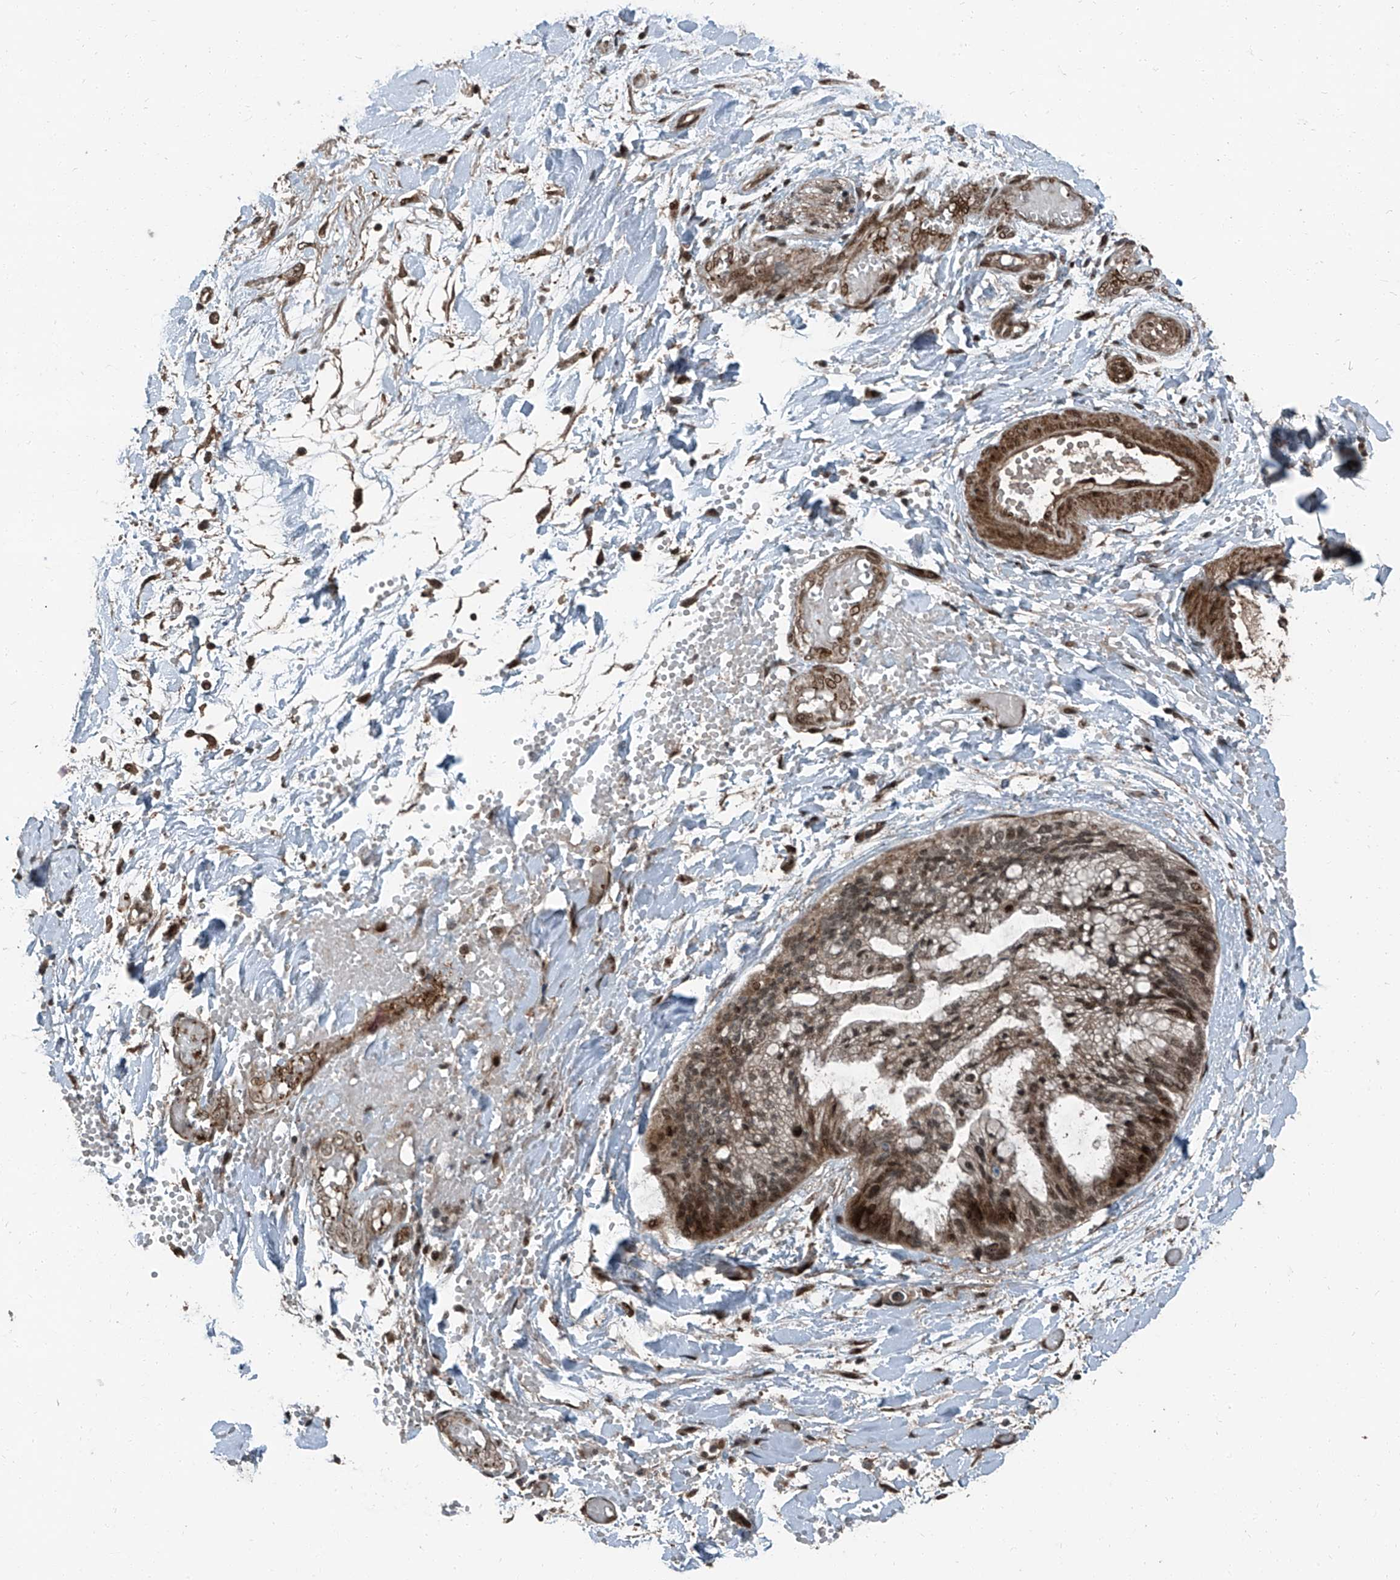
{"staining": {"intensity": "moderate", "quantity": "25%-75%", "location": "nuclear"}, "tissue": "ovarian cancer", "cell_type": "Tumor cells", "image_type": "cancer", "snomed": [{"axis": "morphology", "description": "Cystadenocarcinoma, mucinous, NOS"}, {"axis": "topography", "description": "Ovary"}], "caption": "Tumor cells show moderate nuclear staining in about 25%-75% of cells in ovarian cancer (mucinous cystadenocarcinoma). (DAB = brown stain, brightfield microscopy at high magnification).", "gene": "ZNF570", "patient": {"sex": "female", "age": 39}}